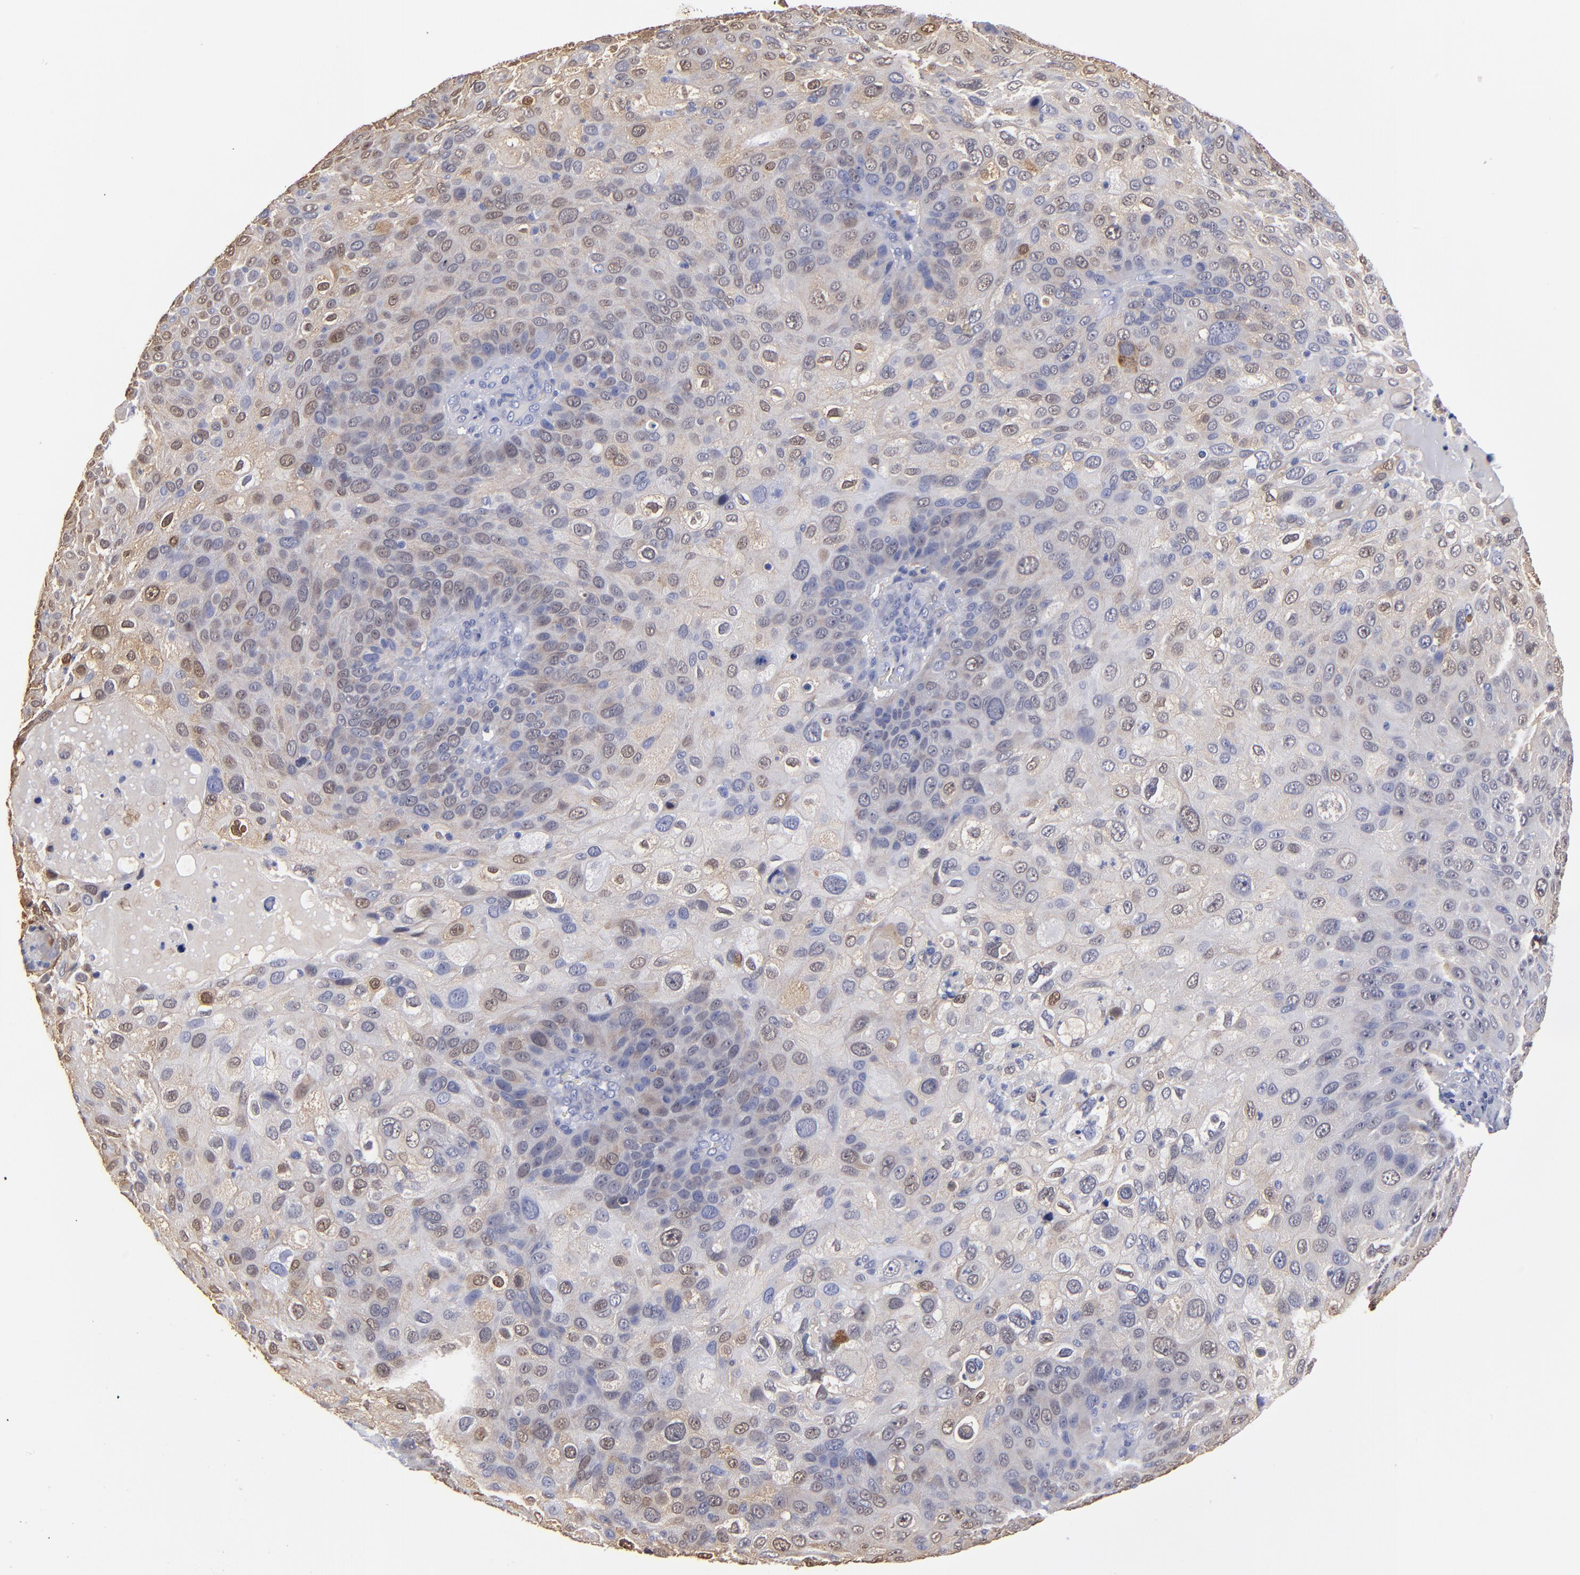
{"staining": {"intensity": "moderate", "quantity": "25%-75%", "location": "cytoplasmic/membranous,nuclear"}, "tissue": "skin cancer", "cell_type": "Tumor cells", "image_type": "cancer", "snomed": [{"axis": "morphology", "description": "Squamous cell carcinoma, NOS"}, {"axis": "topography", "description": "Skin"}], "caption": "About 25%-75% of tumor cells in human skin cancer display moderate cytoplasmic/membranous and nuclear protein expression as visualized by brown immunohistochemical staining.", "gene": "FABP4", "patient": {"sex": "male", "age": 87}}